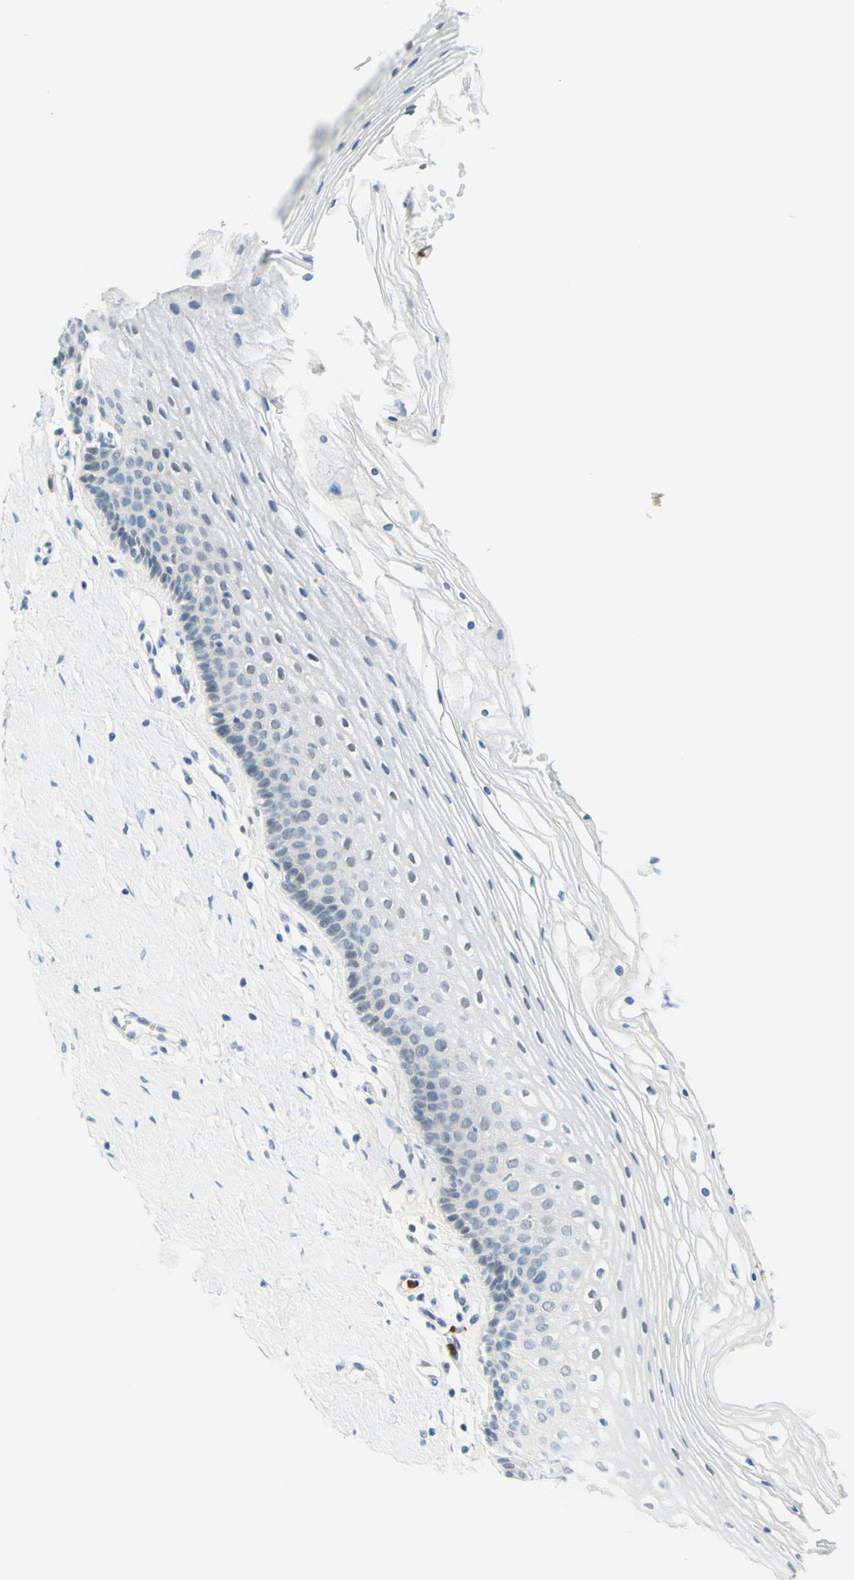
{"staining": {"intensity": "negative", "quantity": "none", "location": "none"}, "tissue": "vagina", "cell_type": "Squamous epithelial cells", "image_type": "normal", "snomed": [{"axis": "morphology", "description": "Normal tissue, NOS"}, {"axis": "topography", "description": "Vagina"}], "caption": "Protein analysis of benign vagina demonstrates no significant staining in squamous epithelial cells.", "gene": "TREM2", "patient": {"sex": "female", "age": 32}}